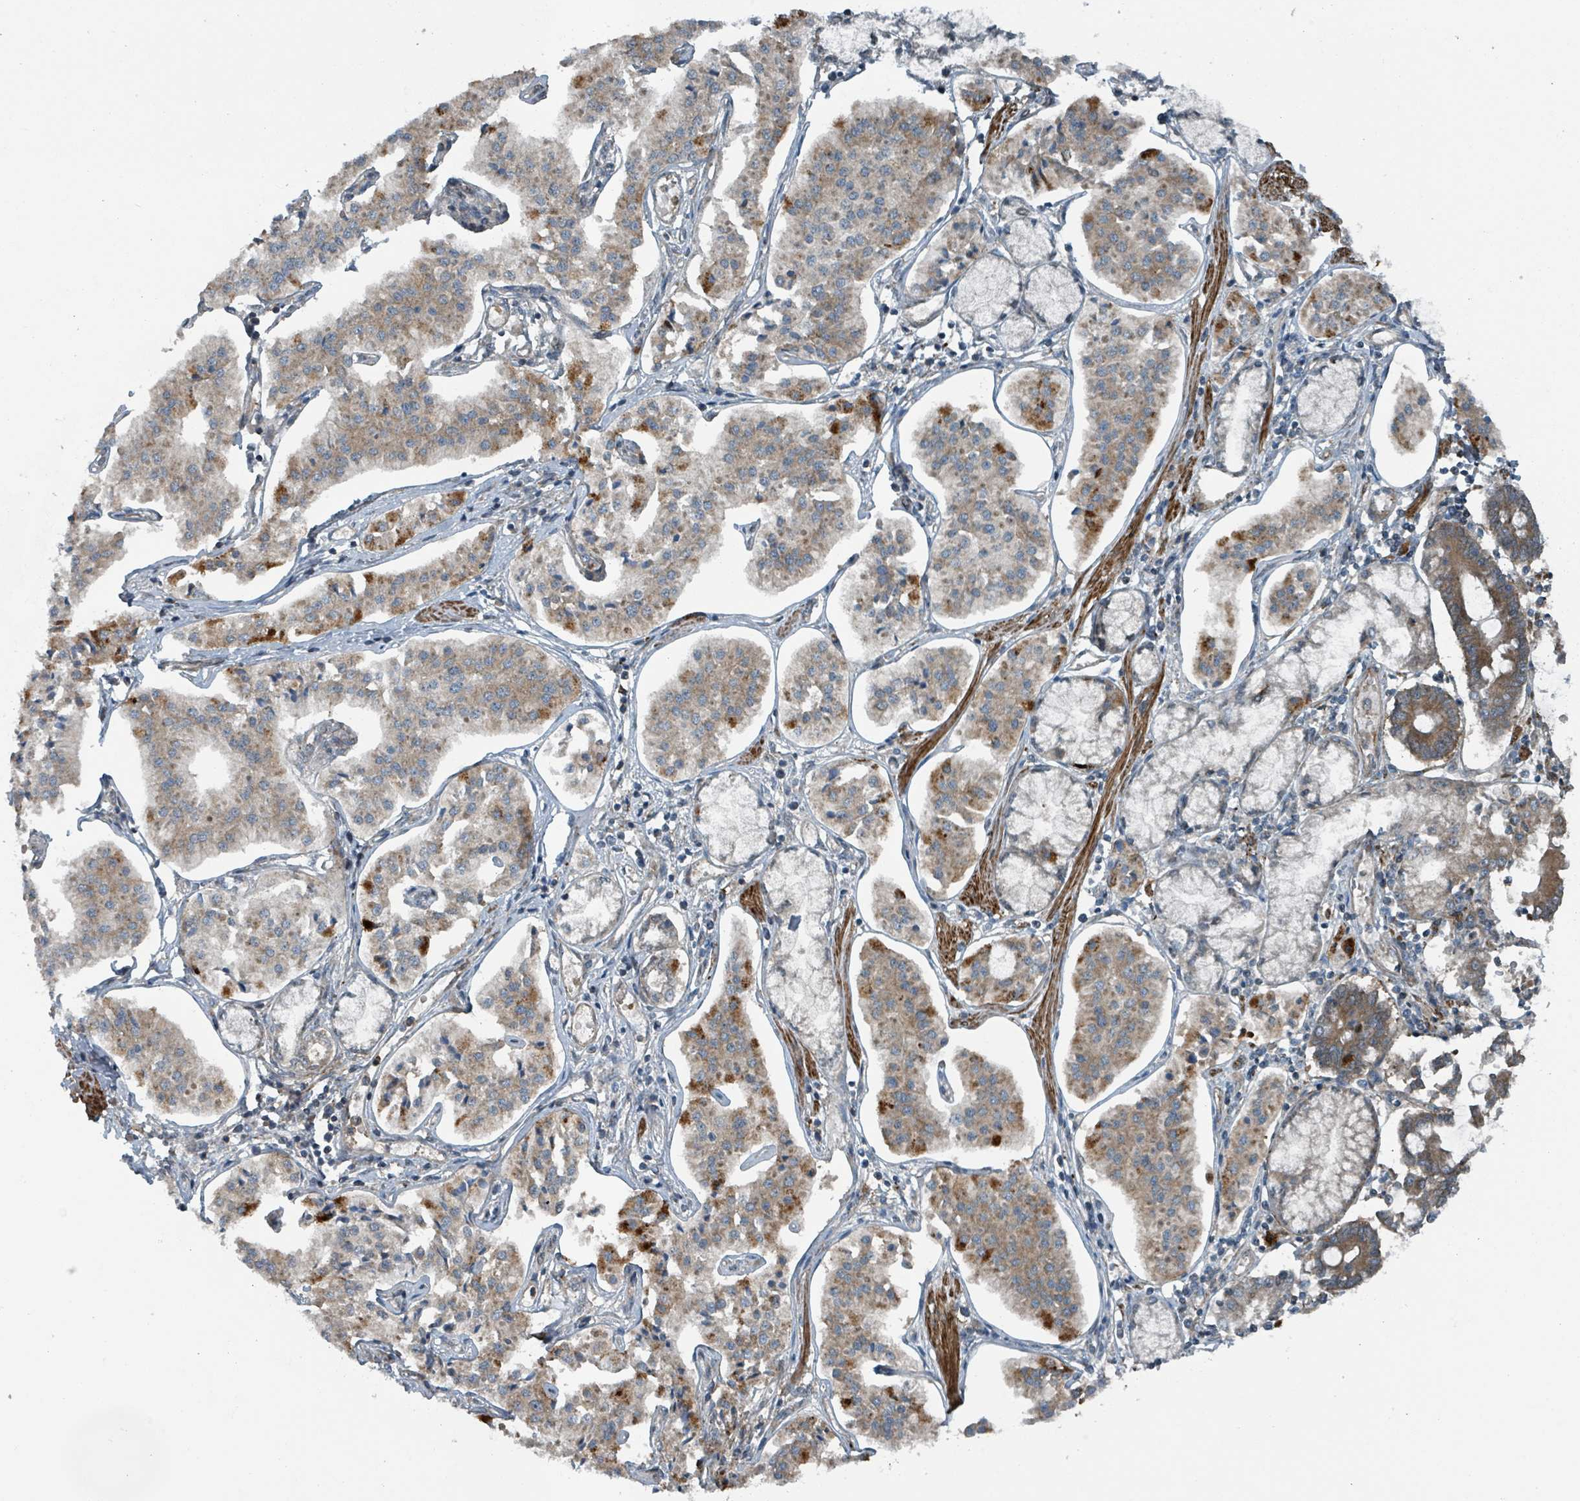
{"staining": {"intensity": "moderate", "quantity": "25%-75%", "location": "cytoplasmic/membranous"}, "tissue": "pancreatic cancer", "cell_type": "Tumor cells", "image_type": "cancer", "snomed": [{"axis": "morphology", "description": "Adenocarcinoma, NOS"}, {"axis": "topography", "description": "Pancreas"}], "caption": "Tumor cells reveal moderate cytoplasmic/membranous positivity in approximately 25%-75% of cells in adenocarcinoma (pancreatic).", "gene": "RHPN2", "patient": {"sex": "female", "age": 50}}